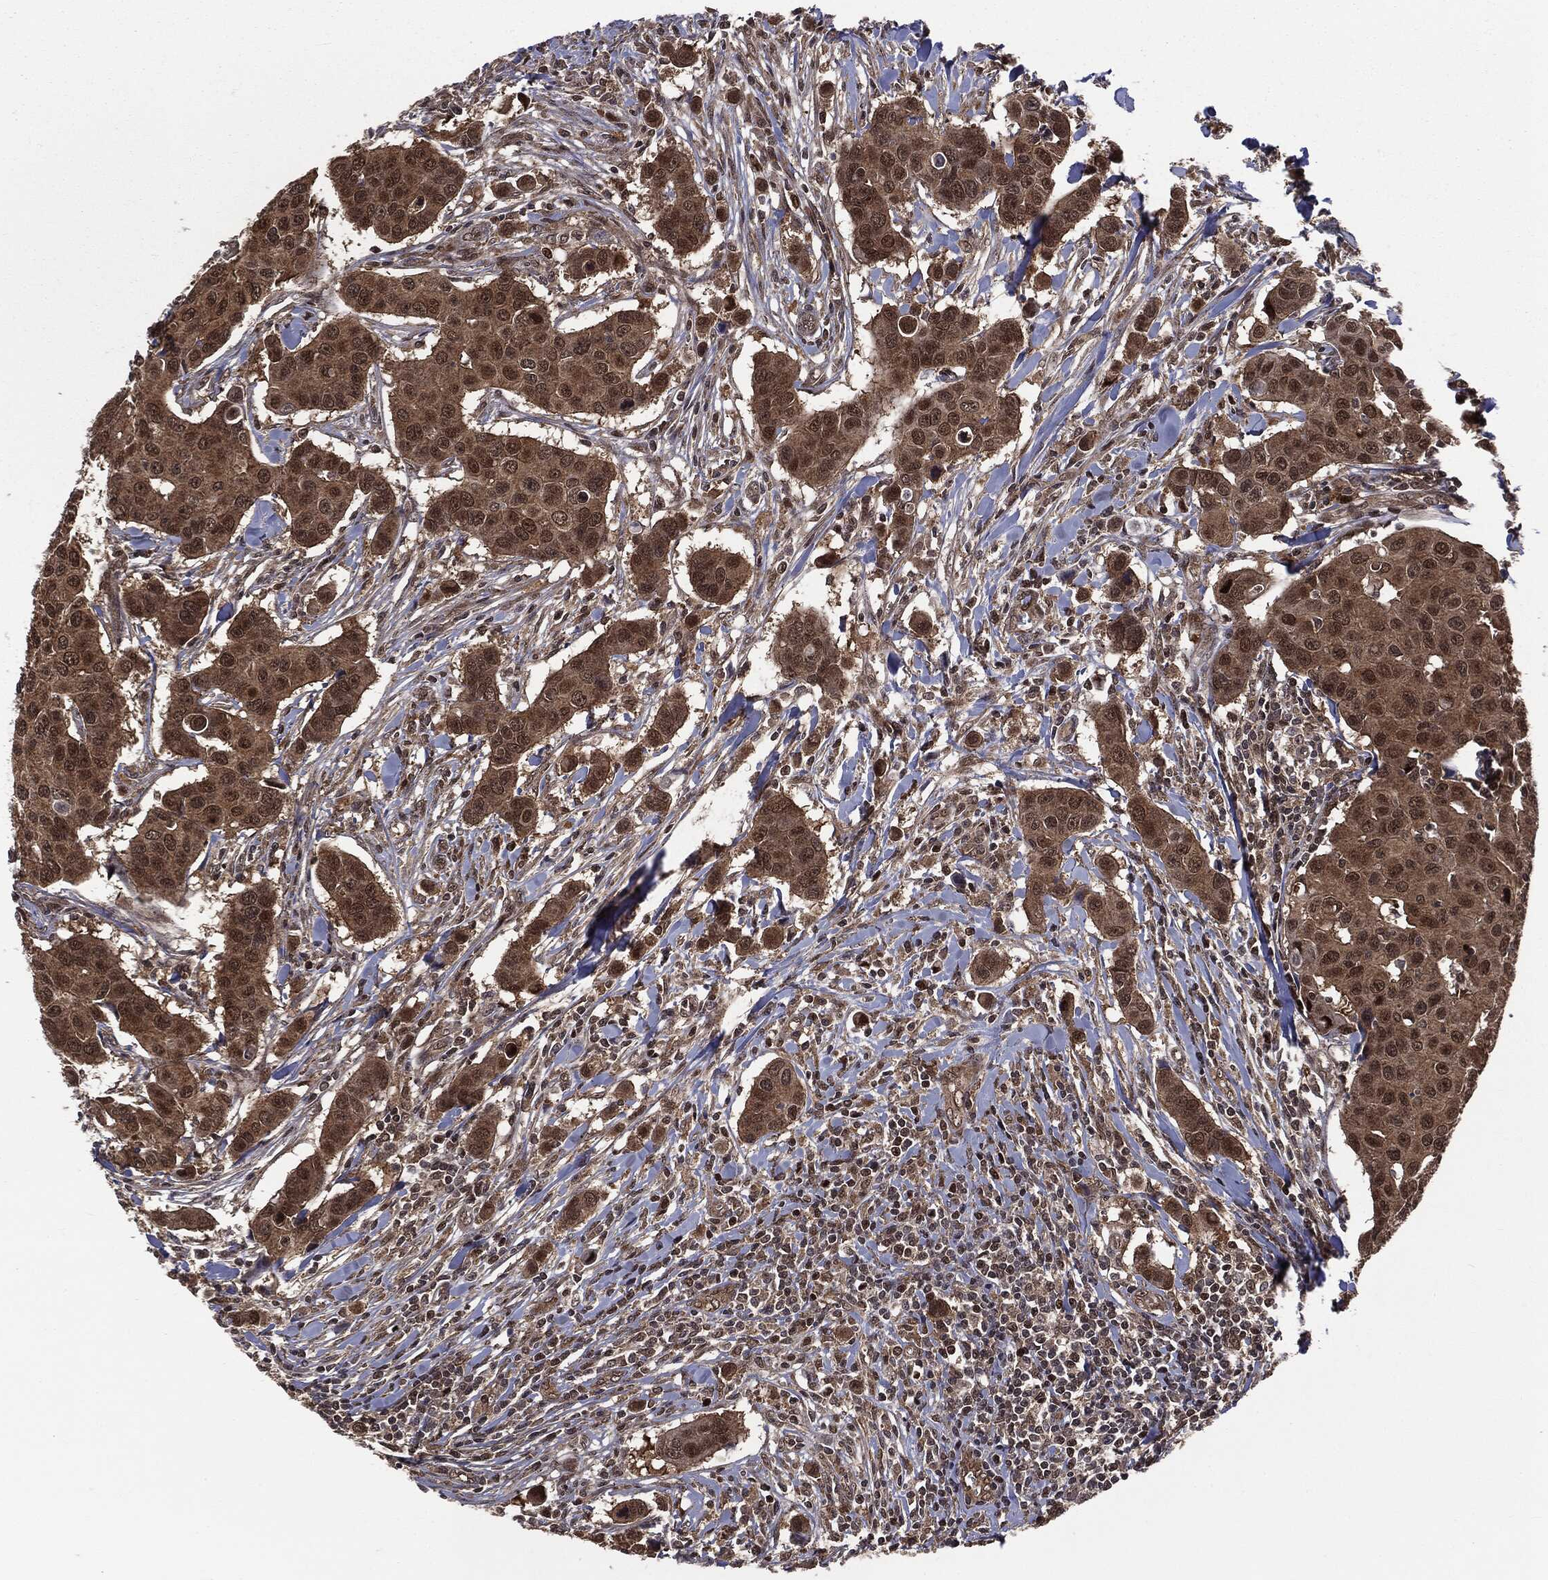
{"staining": {"intensity": "moderate", "quantity": ">75%", "location": "cytoplasmic/membranous,nuclear"}, "tissue": "breast cancer", "cell_type": "Tumor cells", "image_type": "cancer", "snomed": [{"axis": "morphology", "description": "Duct carcinoma"}, {"axis": "topography", "description": "Breast"}], "caption": "A photomicrograph of breast intraductal carcinoma stained for a protein demonstrates moderate cytoplasmic/membranous and nuclear brown staining in tumor cells. The staining was performed using DAB (3,3'-diaminobenzidine), with brown indicating positive protein expression. Nuclei are stained blue with hematoxylin.", "gene": "PTPA", "patient": {"sex": "female", "age": 24}}